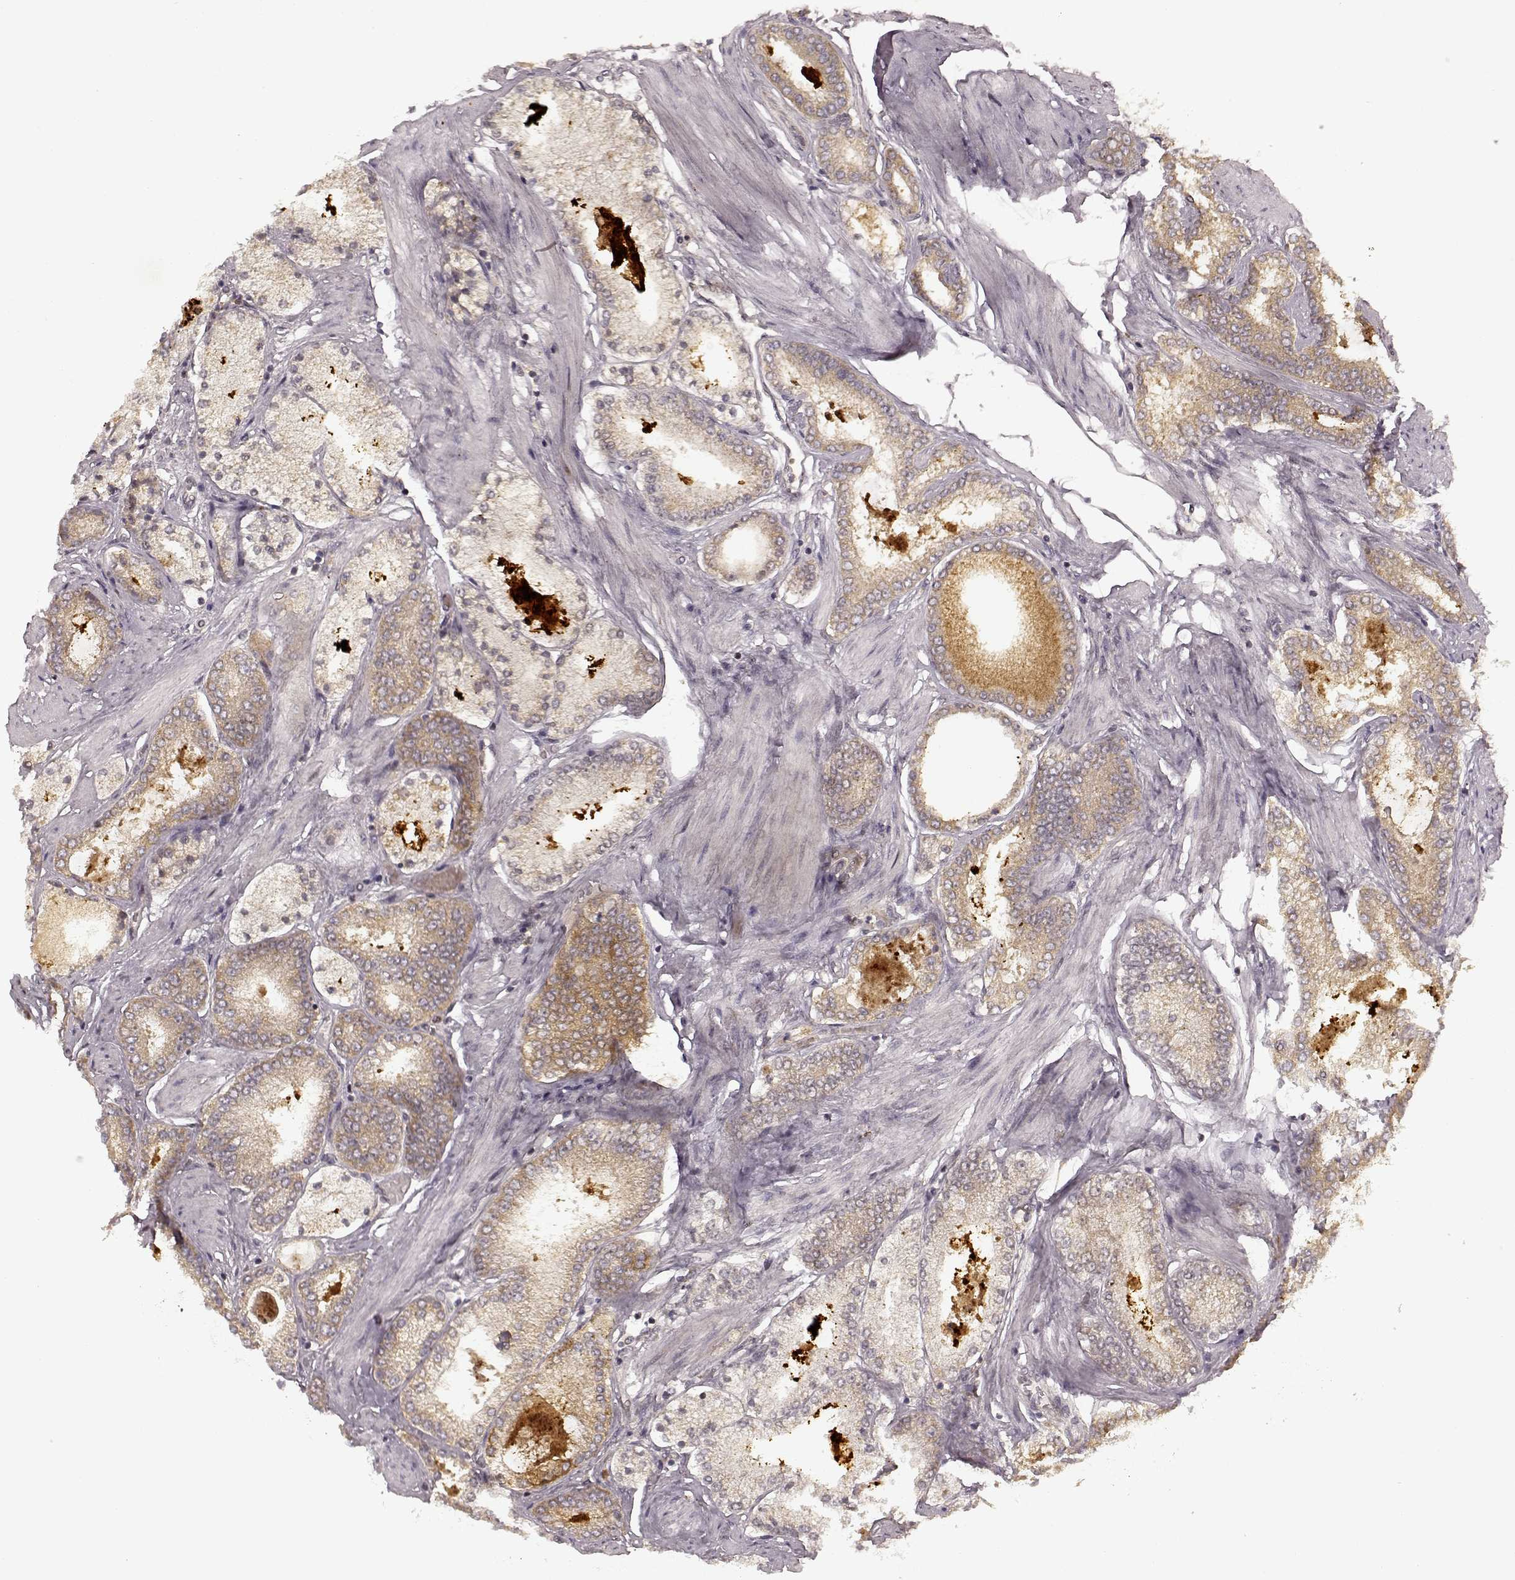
{"staining": {"intensity": "weak", "quantity": ">75%", "location": "cytoplasmic/membranous"}, "tissue": "prostate cancer", "cell_type": "Tumor cells", "image_type": "cancer", "snomed": [{"axis": "morphology", "description": "Adenocarcinoma, High grade"}, {"axis": "topography", "description": "Prostate"}], "caption": "Prostate high-grade adenocarcinoma stained with immunohistochemistry (IHC) reveals weak cytoplasmic/membranous expression in approximately >75% of tumor cells. (DAB IHC with brightfield microscopy, high magnification).", "gene": "SLC12A9", "patient": {"sex": "male", "age": 63}}